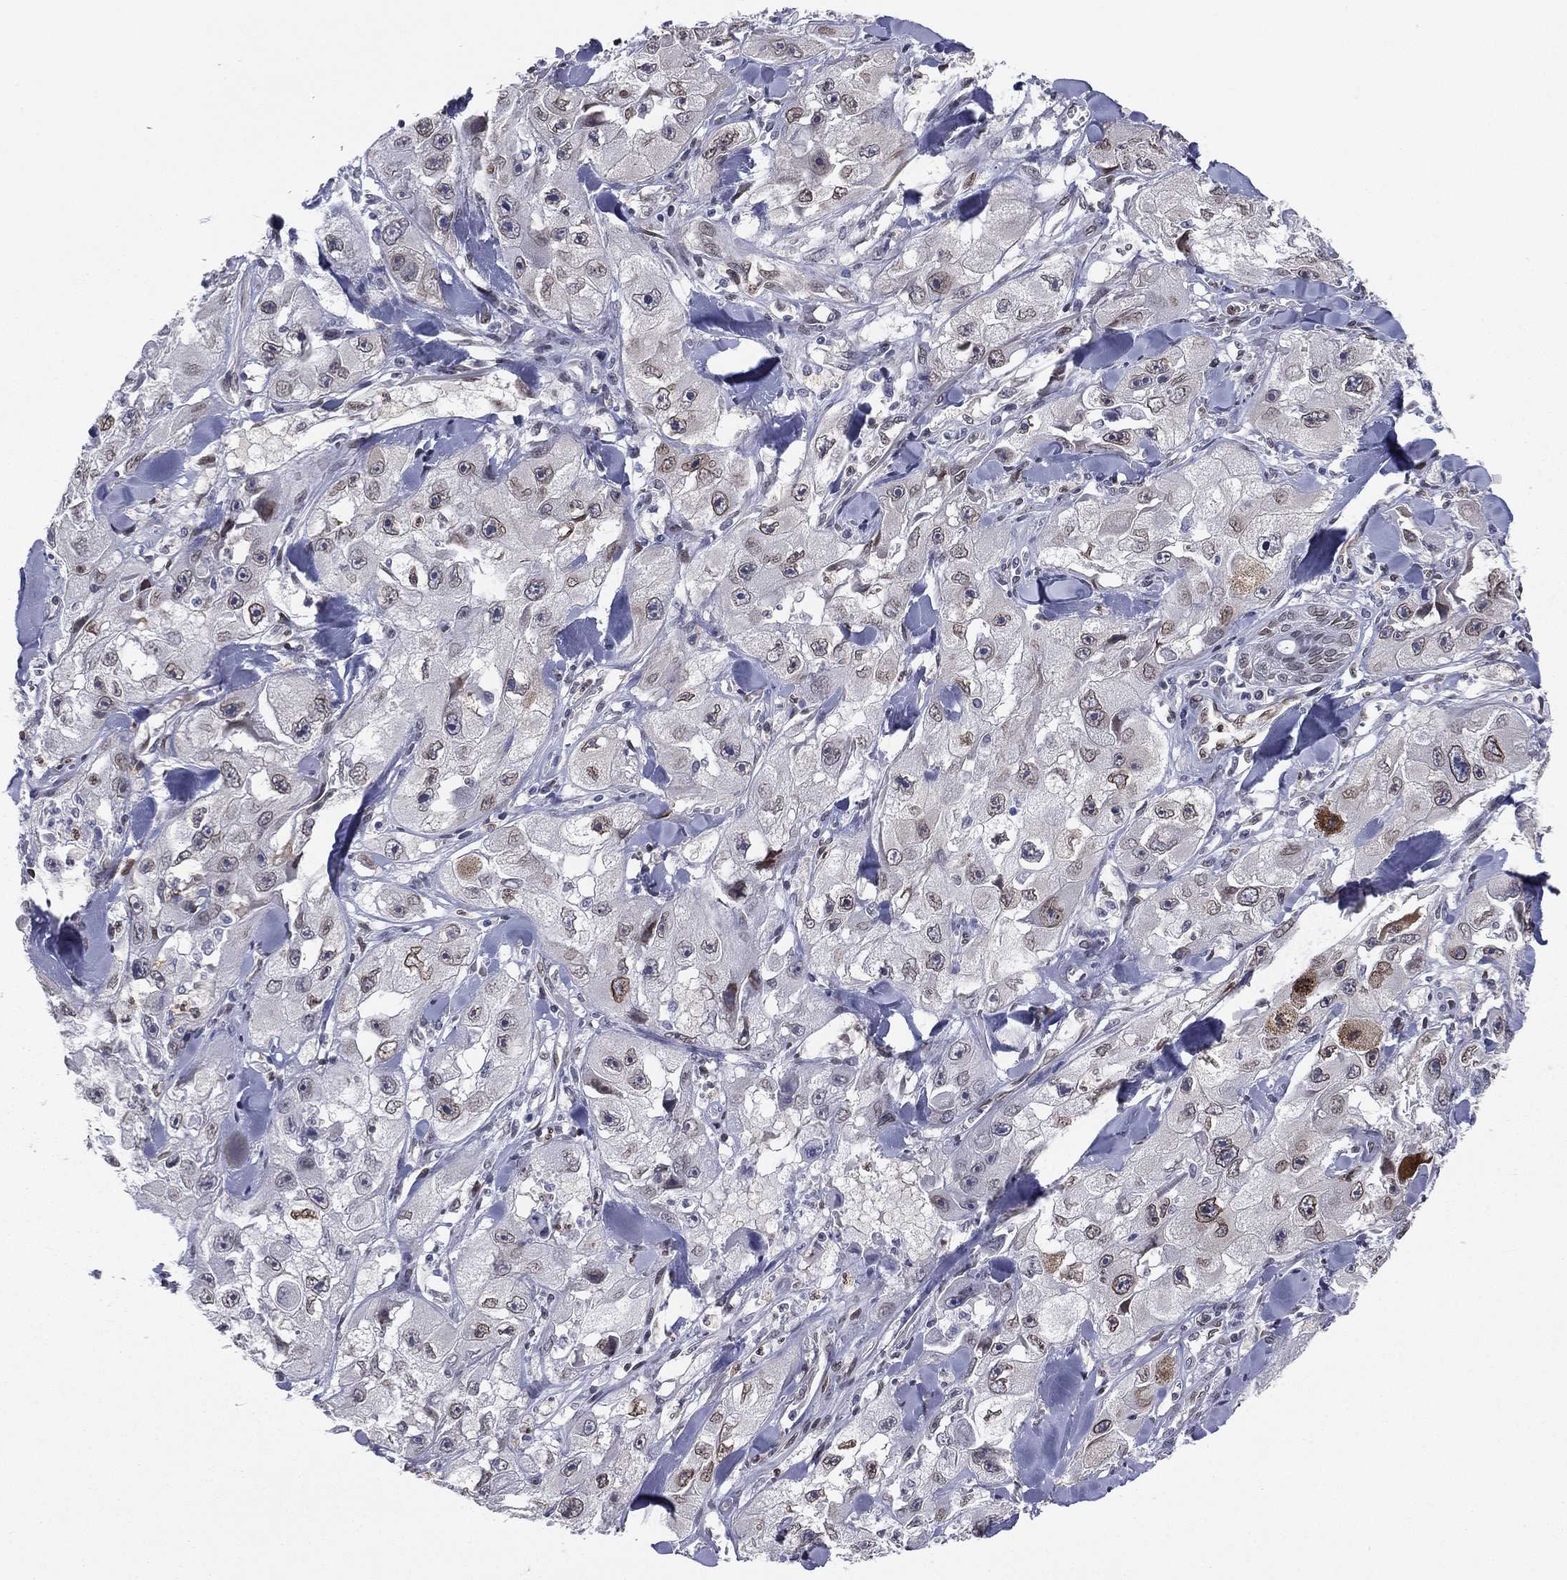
{"staining": {"intensity": "moderate", "quantity": "<25%", "location": "cytoplasmic/membranous"}, "tissue": "skin cancer", "cell_type": "Tumor cells", "image_type": "cancer", "snomed": [{"axis": "morphology", "description": "Squamous cell carcinoma, NOS"}, {"axis": "topography", "description": "Skin"}, {"axis": "topography", "description": "Subcutis"}], "caption": "Moderate cytoplasmic/membranous expression for a protein is present in about <25% of tumor cells of squamous cell carcinoma (skin) using immunohistochemistry (IHC).", "gene": "LMNB1", "patient": {"sex": "male", "age": 73}}